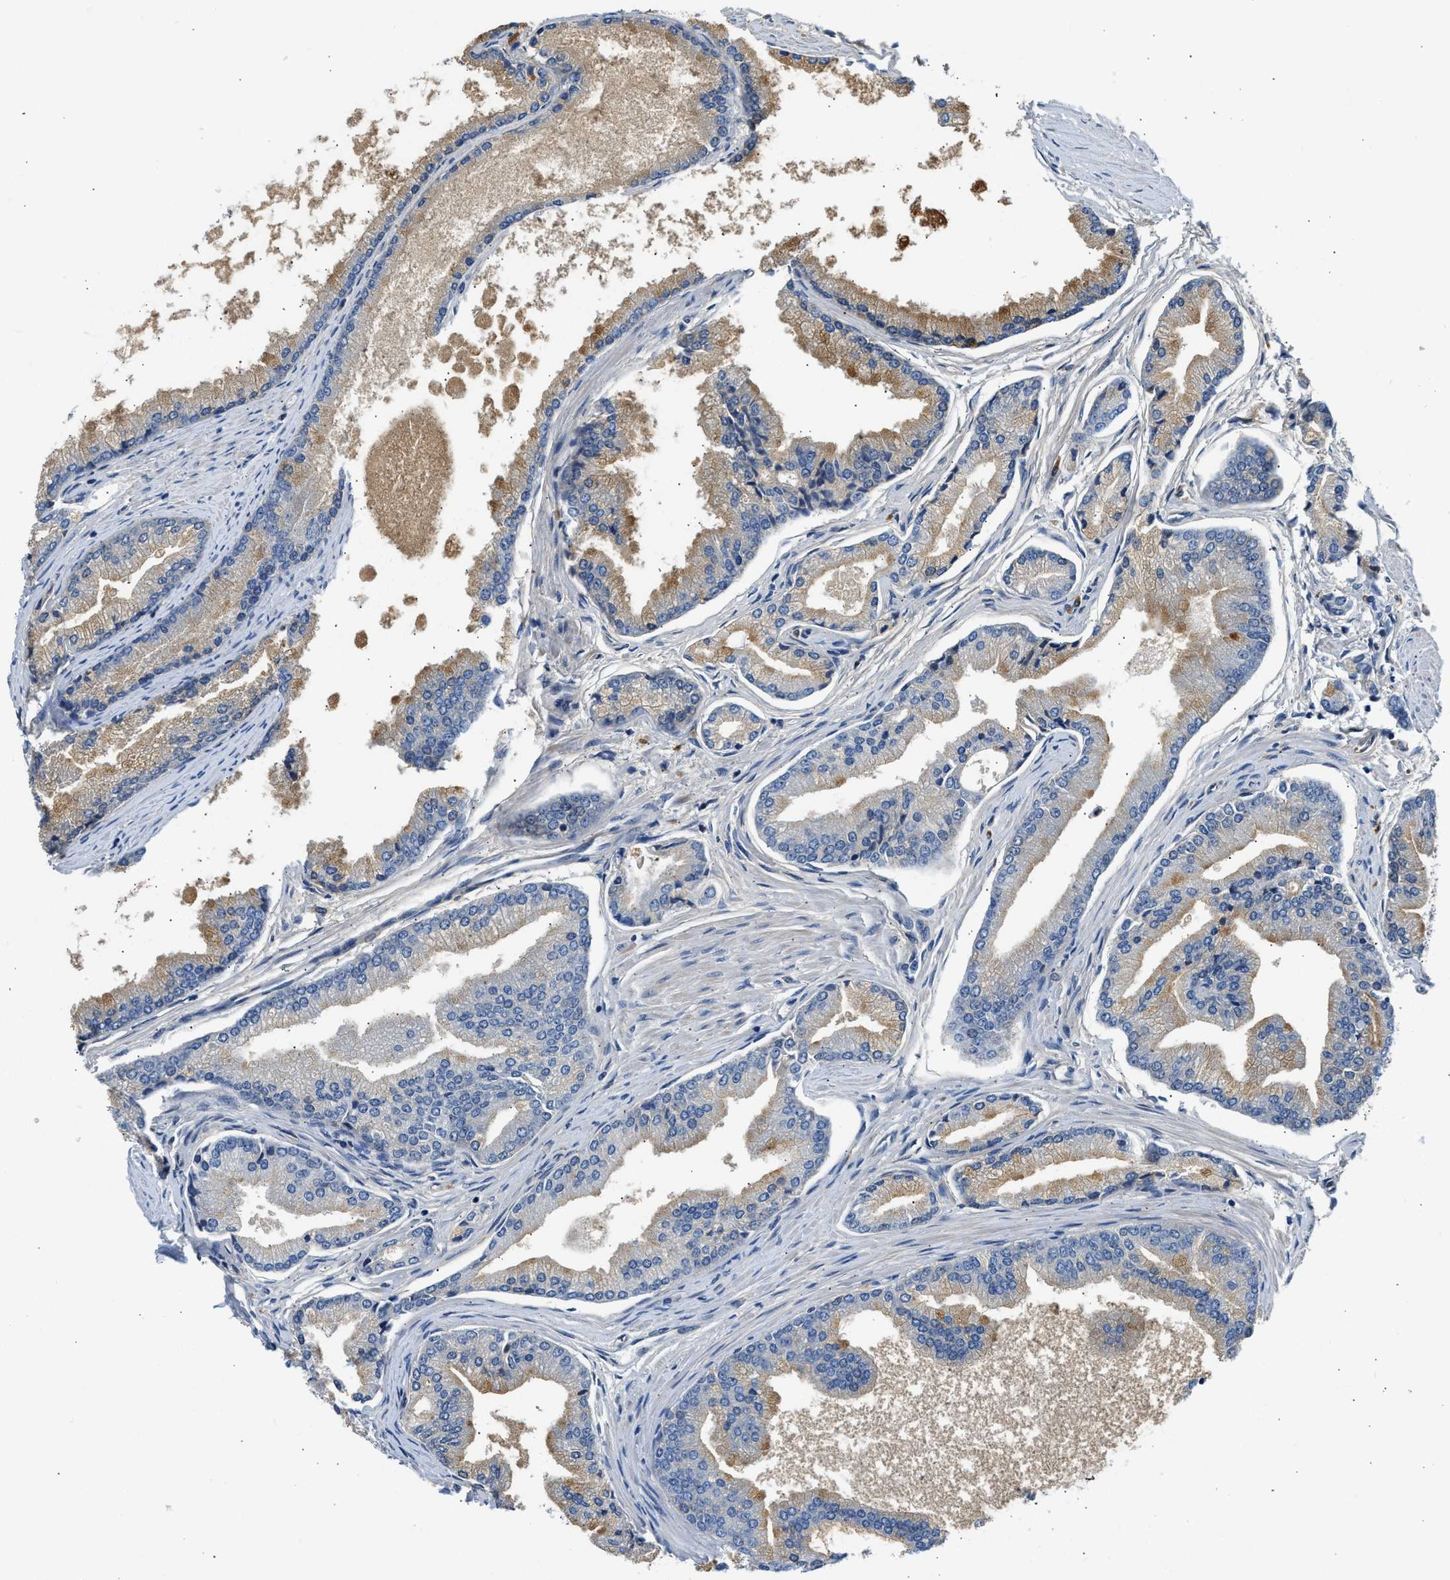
{"staining": {"intensity": "moderate", "quantity": "25%-75%", "location": "cytoplasmic/membranous"}, "tissue": "prostate cancer", "cell_type": "Tumor cells", "image_type": "cancer", "snomed": [{"axis": "morphology", "description": "Adenocarcinoma, High grade"}, {"axis": "topography", "description": "Prostate"}], "caption": "Immunohistochemical staining of human high-grade adenocarcinoma (prostate) displays medium levels of moderate cytoplasmic/membranous expression in about 25%-75% of tumor cells. (brown staining indicates protein expression, while blue staining denotes nuclei).", "gene": "OLIG3", "patient": {"sex": "male", "age": 61}}